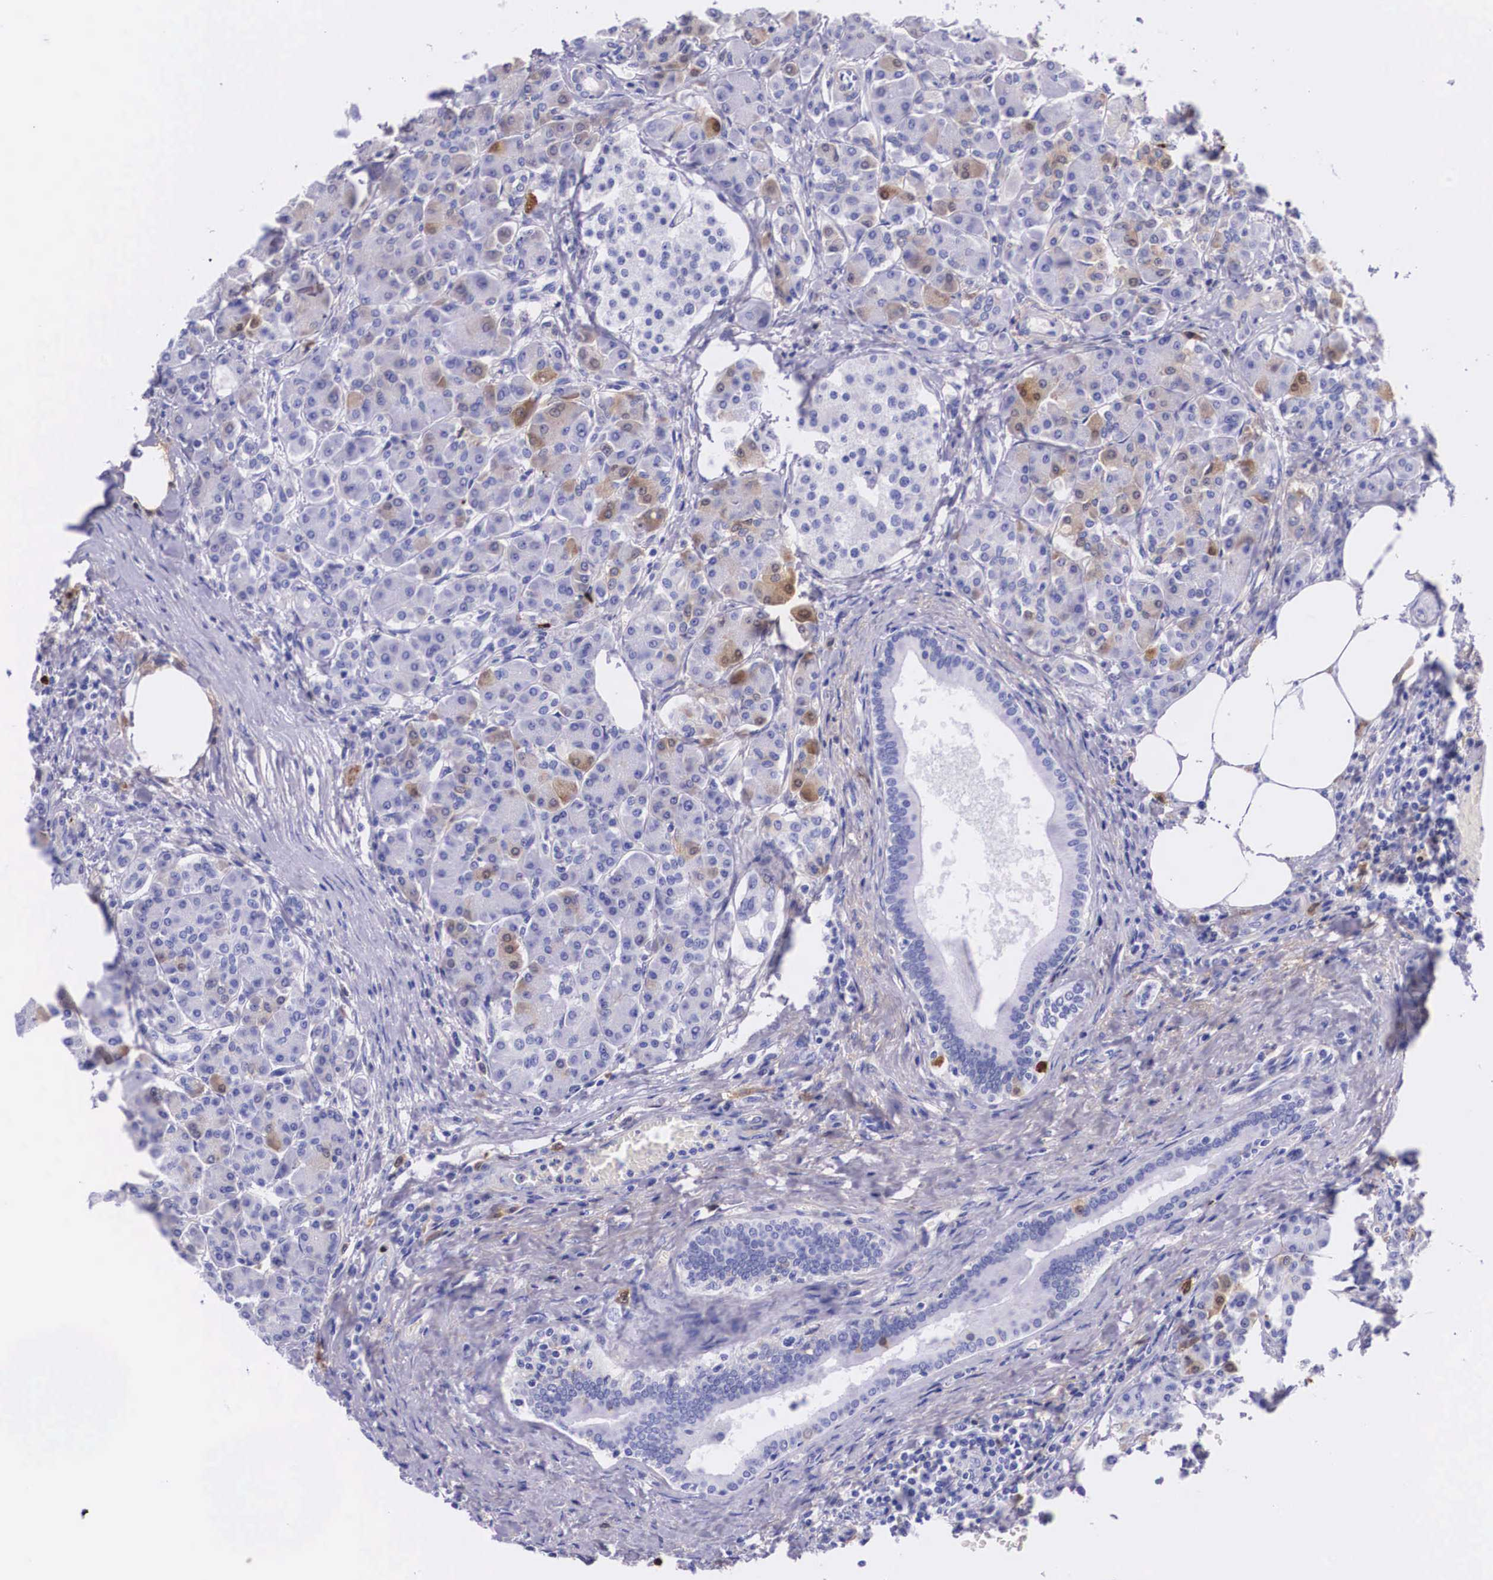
{"staining": {"intensity": "weak", "quantity": "<25%", "location": "cytoplasmic/membranous"}, "tissue": "pancreas", "cell_type": "Exocrine glandular cells", "image_type": "normal", "snomed": [{"axis": "morphology", "description": "Normal tissue, NOS"}, {"axis": "topography", "description": "Pancreas"}], "caption": "This is an immunohistochemistry histopathology image of unremarkable human pancreas. There is no expression in exocrine glandular cells.", "gene": "PLG", "patient": {"sex": "female", "age": 73}}